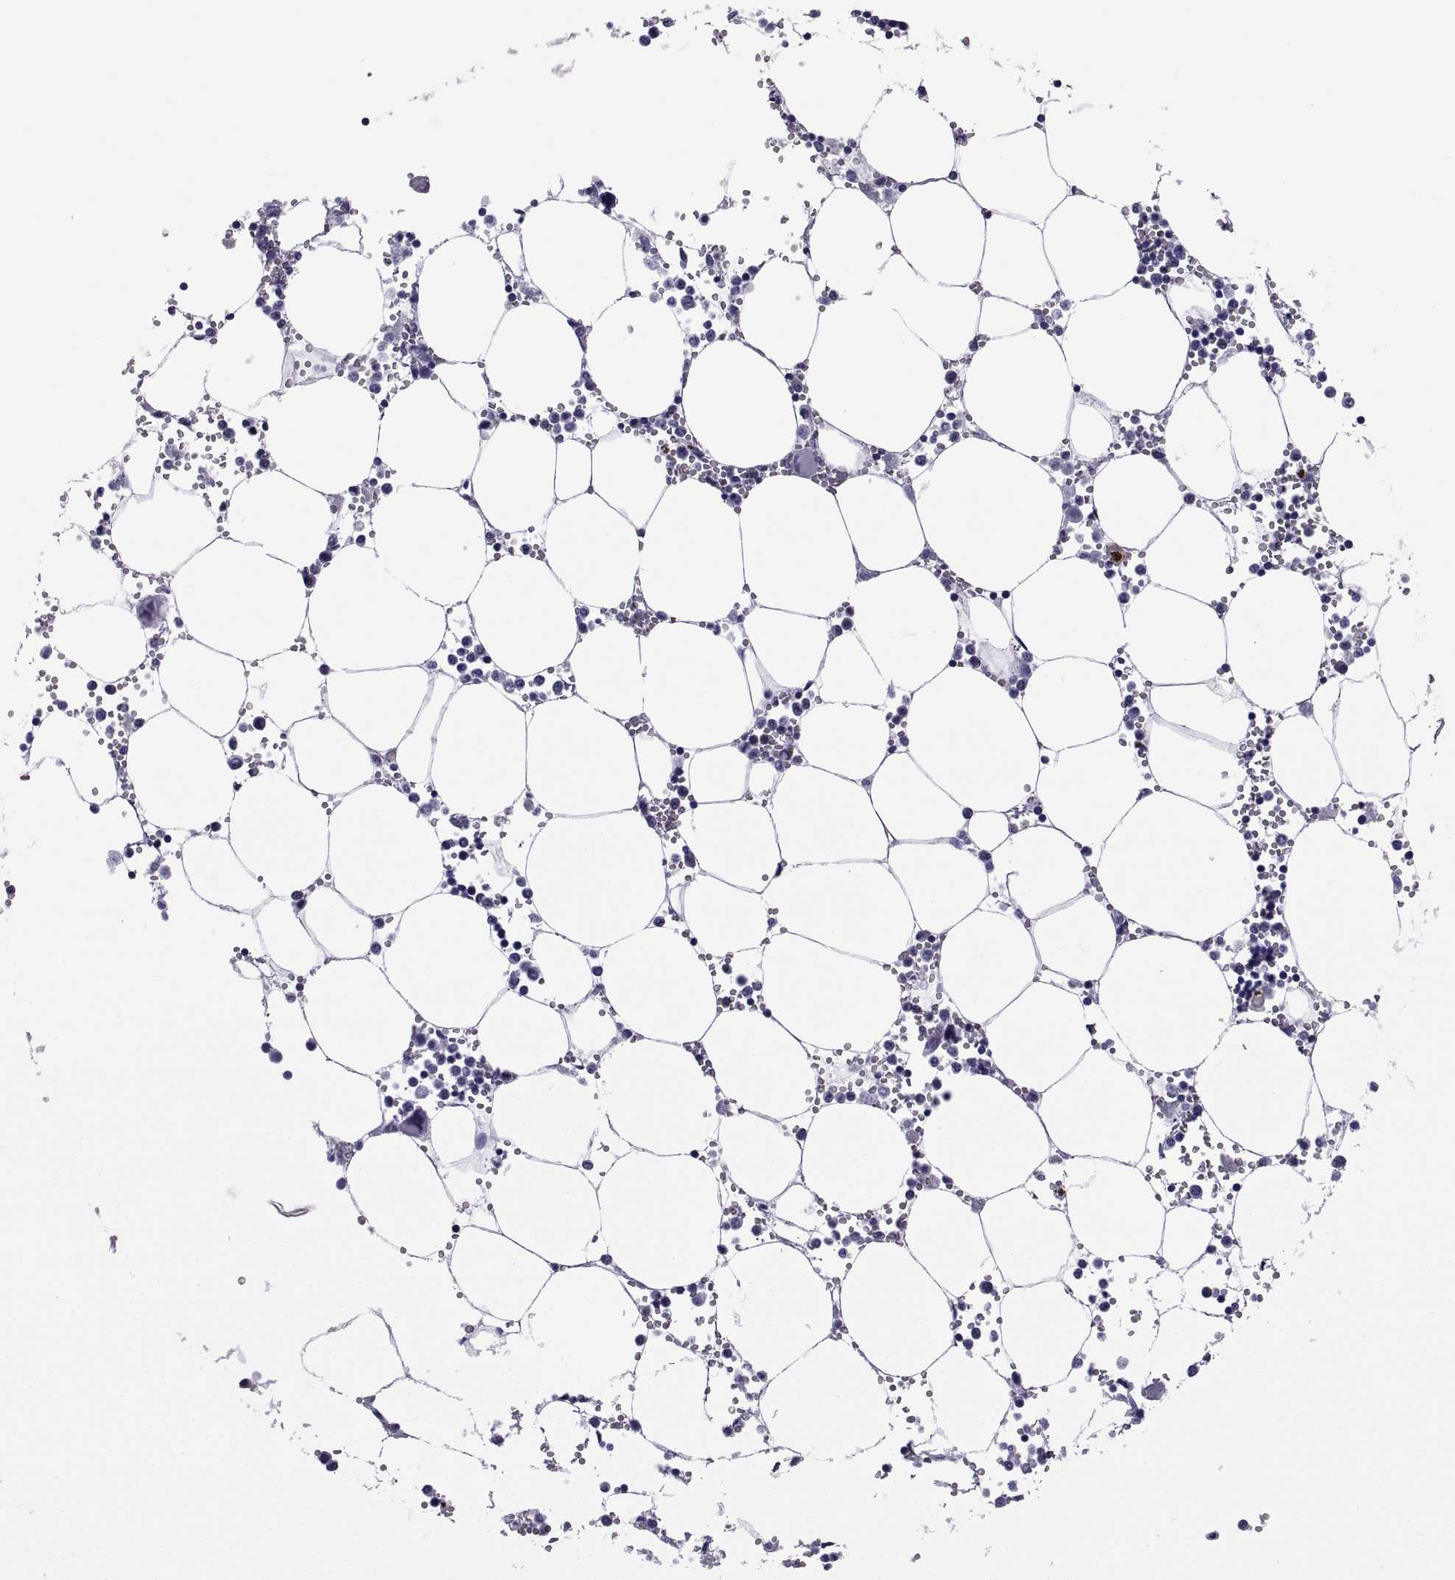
{"staining": {"intensity": "negative", "quantity": "none", "location": "none"}, "tissue": "bone marrow", "cell_type": "Hematopoietic cells", "image_type": "normal", "snomed": [{"axis": "morphology", "description": "Normal tissue, NOS"}, {"axis": "topography", "description": "Bone marrow"}], "caption": "This image is of benign bone marrow stained with IHC to label a protein in brown with the nuclei are counter-stained blue. There is no staining in hematopoietic cells.", "gene": "MAGEB1", "patient": {"sex": "male", "age": 54}}